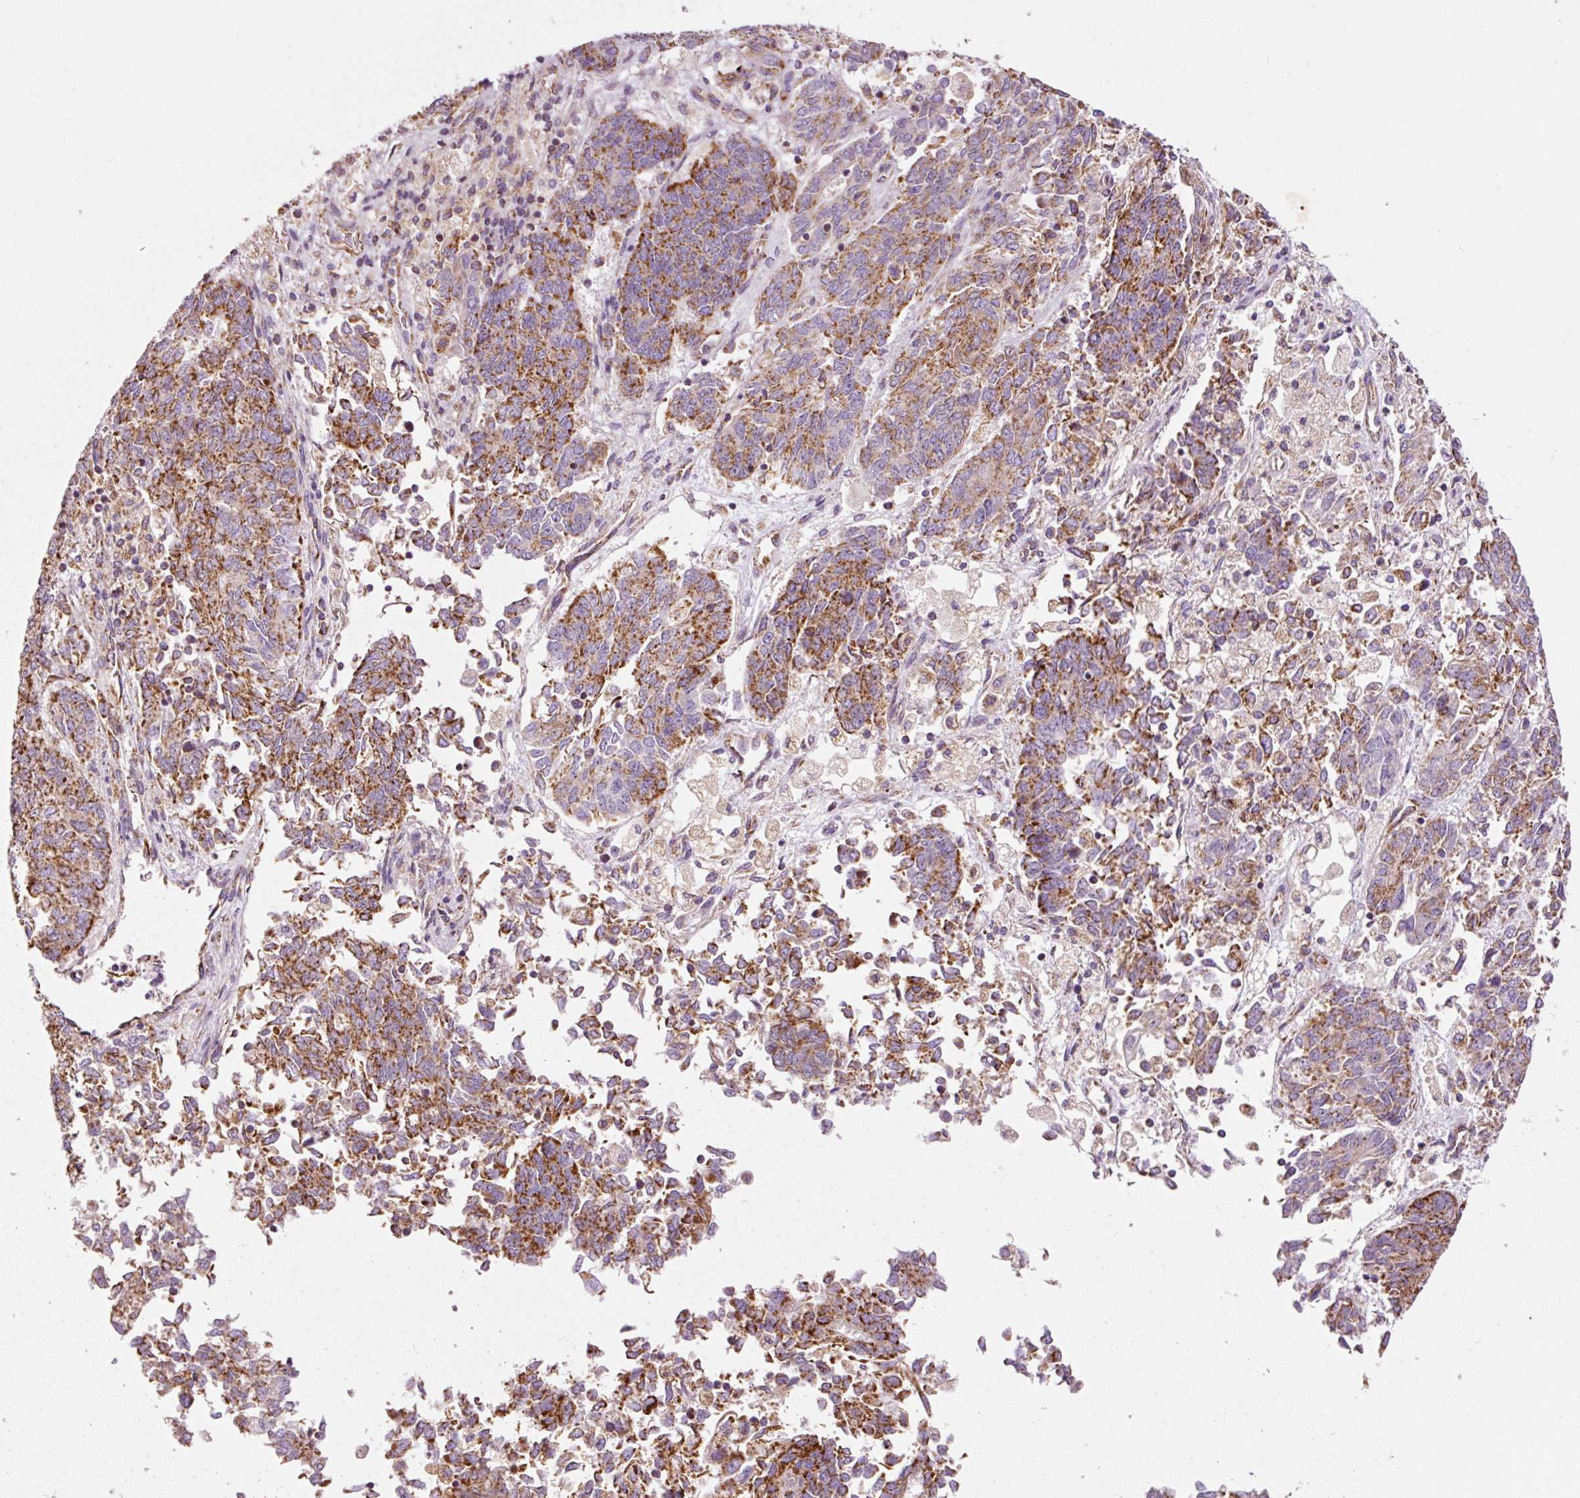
{"staining": {"intensity": "strong", "quantity": ">75%", "location": "cytoplasmic/membranous"}, "tissue": "endometrial cancer", "cell_type": "Tumor cells", "image_type": "cancer", "snomed": [{"axis": "morphology", "description": "Adenocarcinoma, NOS"}, {"axis": "topography", "description": "Endometrium"}], "caption": "A high amount of strong cytoplasmic/membranous staining is seen in approximately >75% of tumor cells in adenocarcinoma (endometrial) tissue.", "gene": "NDUFB4", "patient": {"sex": "female", "age": 80}}